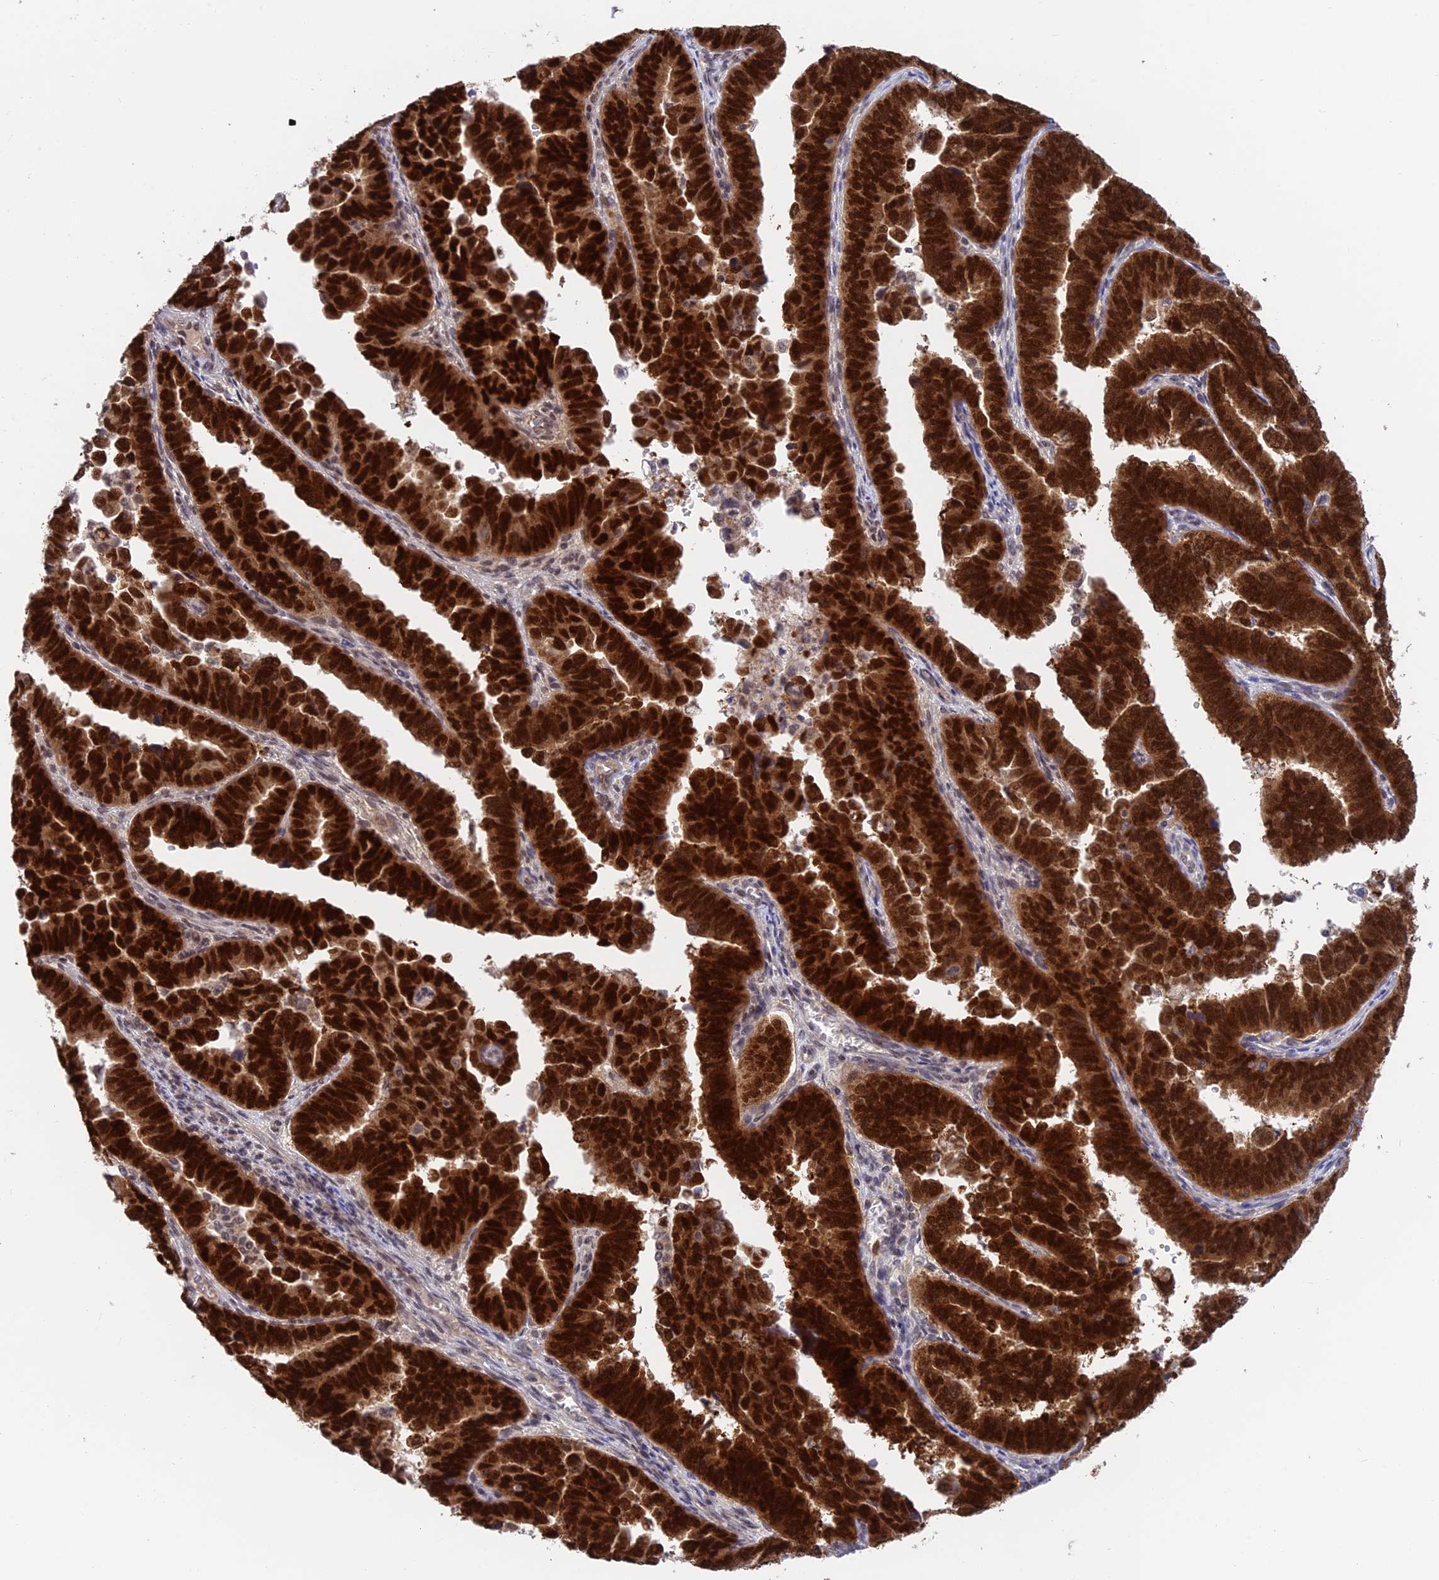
{"staining": {"intensity": "strong", "quantity": ">75%", "location": "cytoplasmic/membranous,nuclear"}, "tissue": "endometrial cancer", "cell_type": "Tumor cells", "image_type": "cancer", "snomed": [{"axis": "morphology", "description": "Adenocarcinoma, NOS"}, {"axis": "topography", "description": "Endometrium"}], "caption": "Adenocarcinoma (endometrial) was stained to show a protein in brown. There is high levels of strong cytoplasmic/membranous and nuclear positivity in approximately >75% of tumor cells. The protein is shown in brown color, while the nuclei are stained blue.", "gene": "TCEA1", "patient": {"sex": "female", "age": 75}}